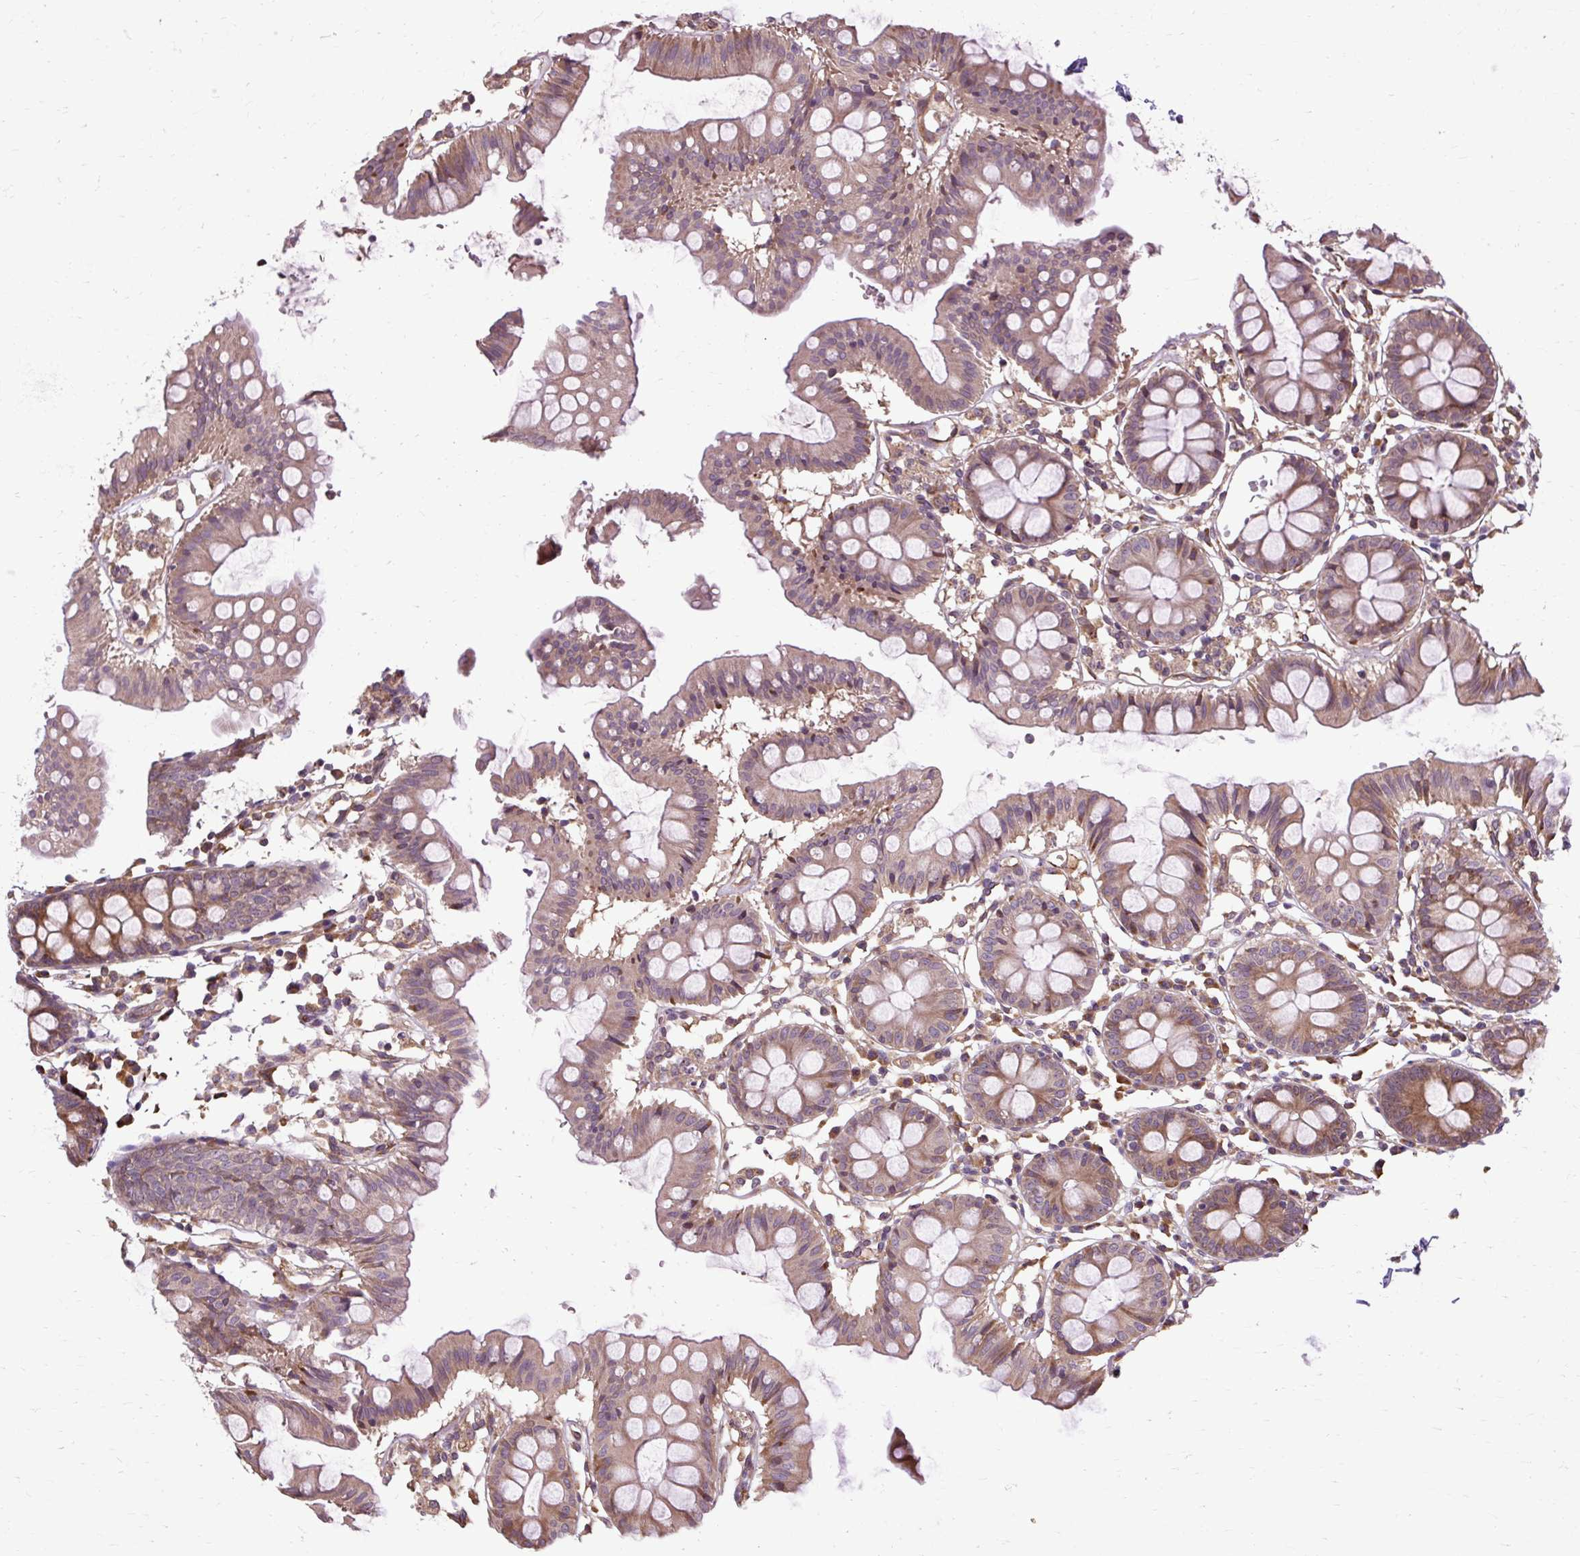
{"staining": {"intensity": "moderate", "quantity": ">75%", "location": "cytoplasmic/membranous"}, "tissue": "colon", "cell_type": "Endothelial cells", "image_type": "normal", "snomed": [{"axis": "morphology", "description": "Normal tissue, NOS"}, {"axis": "topography", "description": "Colon"}], "caption": "Immunohistochemistry (DAB (3,3'-diaminobenzidine)) staining of unremarkable colon demonstrates moderate cytoplasmic/membranous protein staining in approximately >75% of endothelial cells. The protein of interest is stained brown, and the nuclei are stained in blue (DAB (3,3'-diaminobenzidine) IHC with brightfield microscopy, high magnification).", "gene": "FLRT1", "patient": {"sex": "female", "age": 84}}